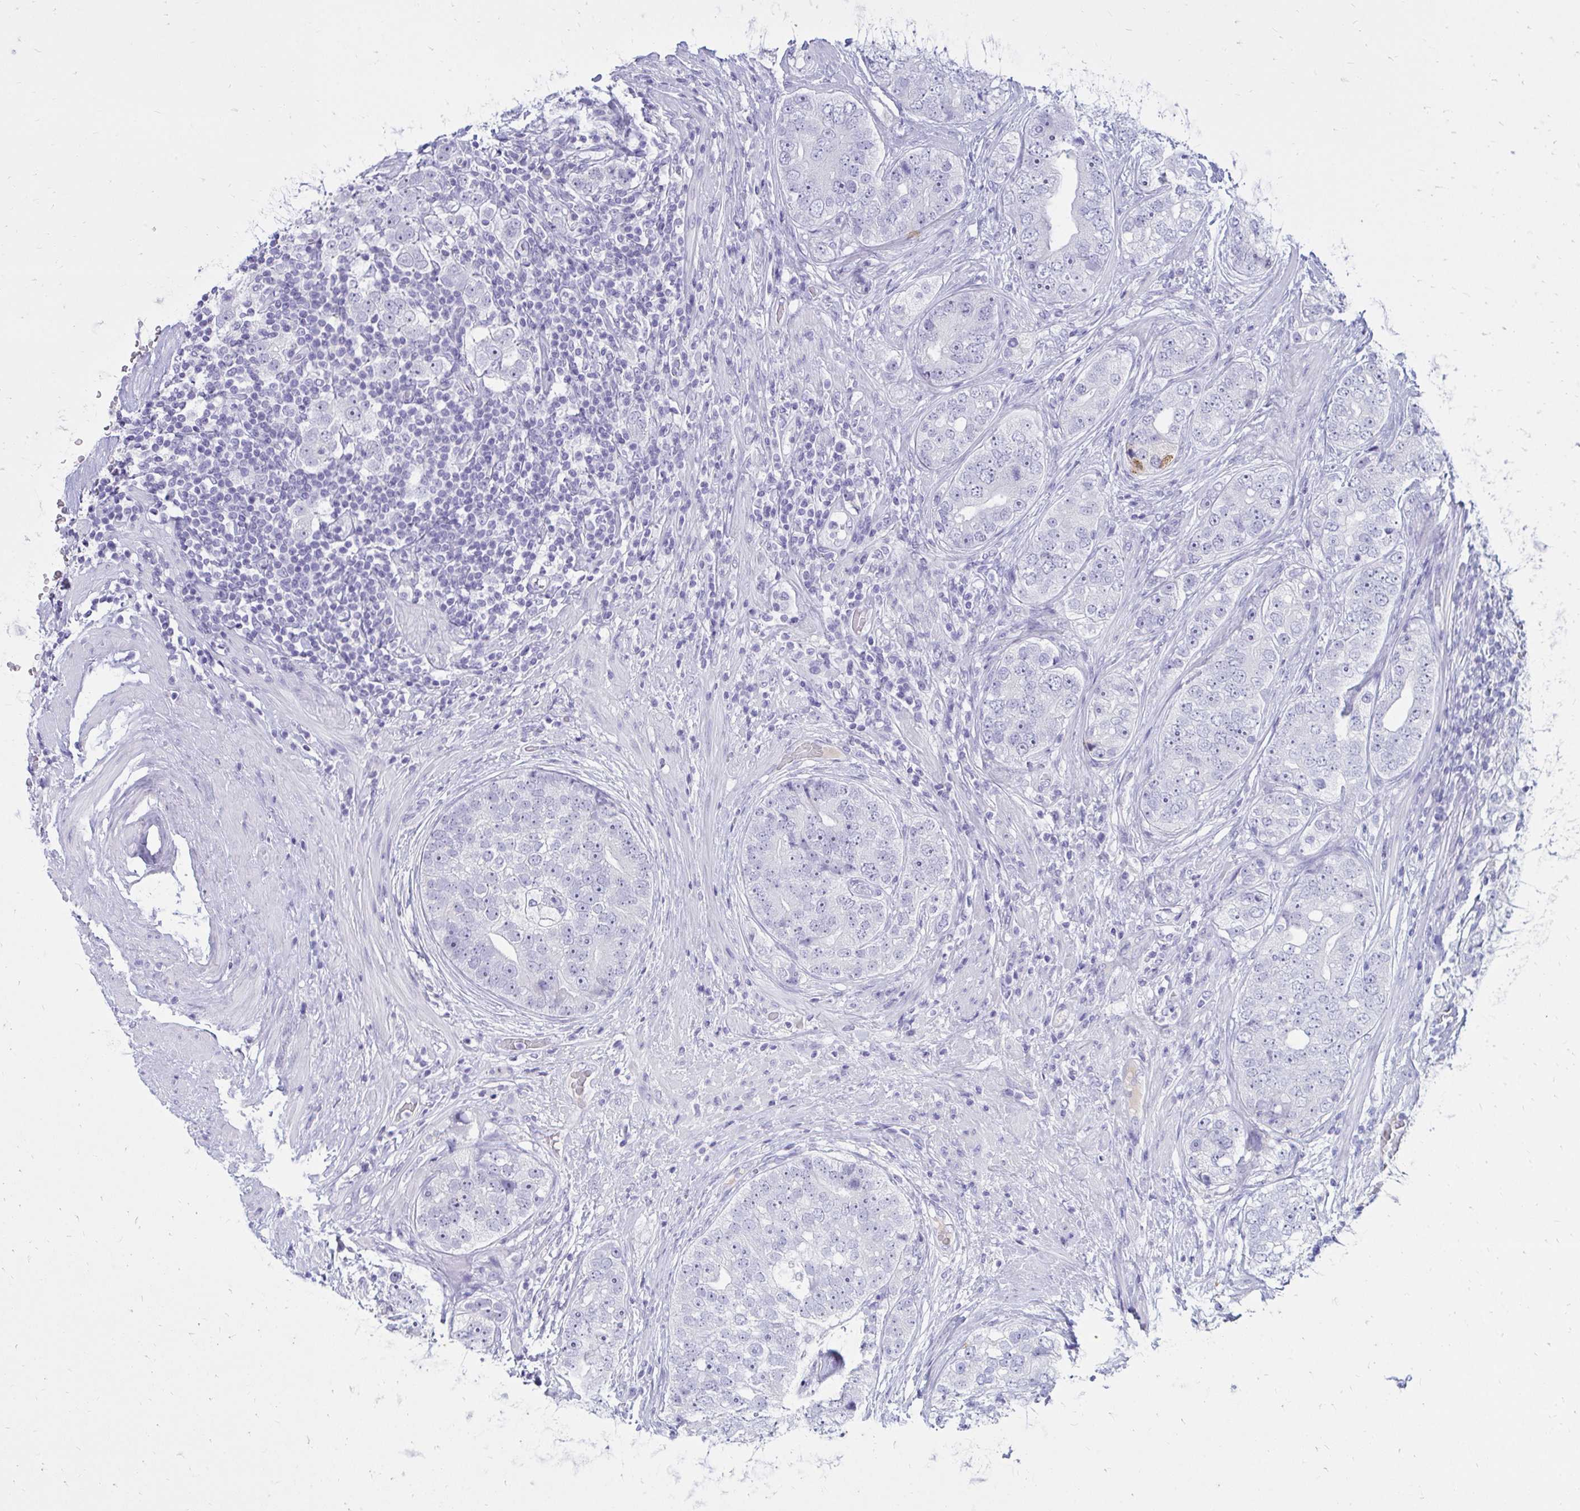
{"staining": {"intensity": "negative", "quantity": "none", "location": "none"}, "tissue": "prostate cancer", "cell_type": "Tumor cells", "image_type": "cancer", "snomed": [{"axis": "morphology", "description": "Adenocarcinoma, High grade"}, {"axis": "topography", "description": "Prostate"}], "caption": "Prostate cancer (high-grade adenocarcinoma) was stained to show a protein in brown. There is no significant positivity in tumor cells.", "gene": "NANOGNB", "patient": {"sex": "male", "age": 60}}